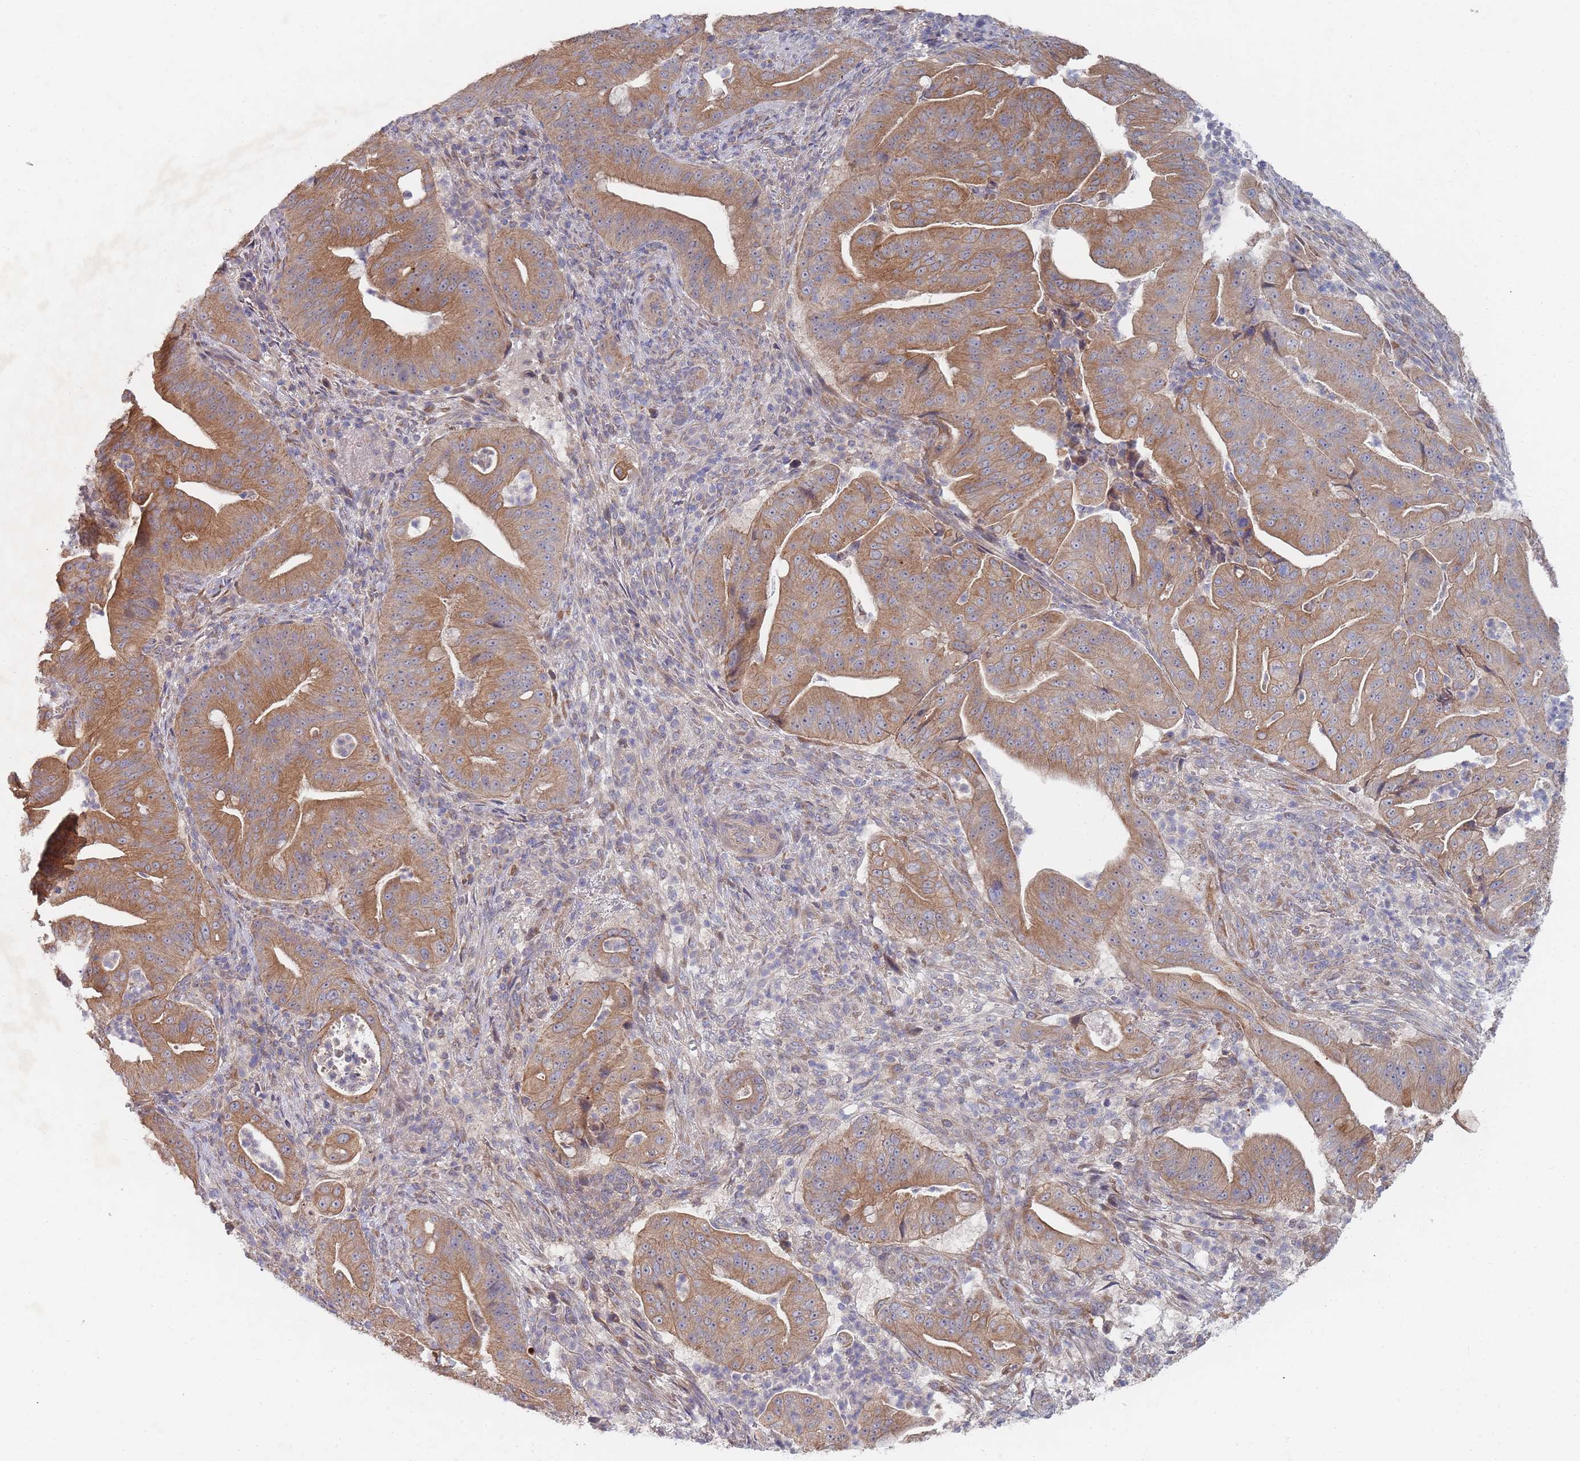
{"staining": {"intensity": "moderate", "quantity": ">75%", "location": "cytoplasmic/membranous"}, "tissue": "pancreatic cancer", "cell_type": "Tumor cells", "image_type": "cancer", "snomed": [{"axis": "morphology", "description": "Adenocarcinoma, NOS"}, {"axis": "topography", "description": "Pancreas"}], "caption": "Brown immunohistochemical staining in human adenocarcinoma (pancreatic) demonstrates moderate cytoplasmic/membranous staining in about >75% of tumor cells. Using DAB (brown) and hematoxylin (blue) stains, captured at high magnification using brightfield microscopy.", "gene": "SLC35F5", "patient": {"sex": "male", "age": 71}}